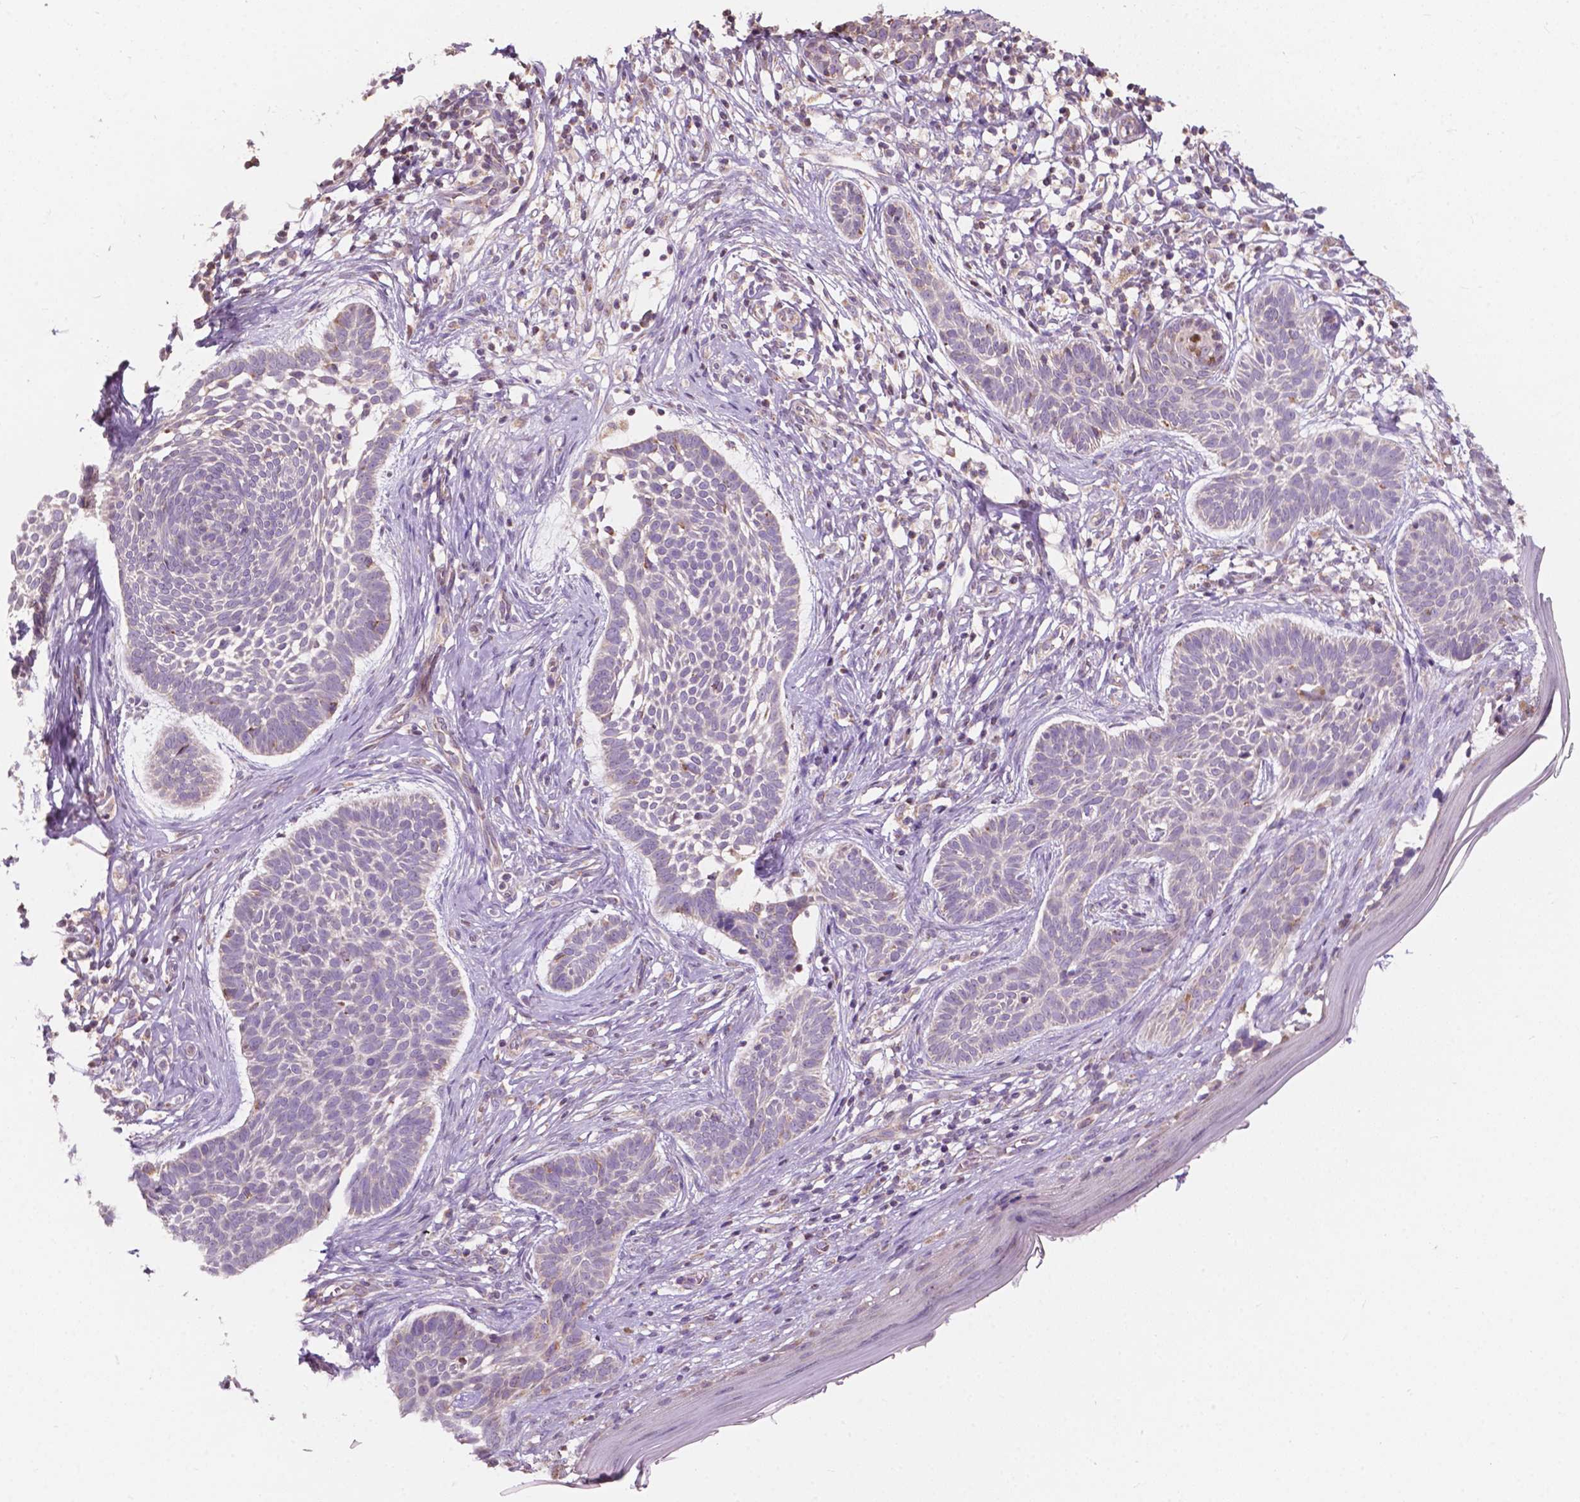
{"staining": {"intensity": "weak", "quantity": "<25%", "location": "cytoplasmic/membranous"}, "tissue": "skin cancer", "cell_type": "Tumor cells", "image_type": "cancer", "snomed": [{"axis": "morphology", "description": "Basal cell carcinoma"}, {"axis": "topography", "description": "Skin"}], "caption": "Immunohistochemistry (IHC) histopathology image of neoplastic tissue: human skin cancer stained with DAB displays no significant protein expression in tumor cells.", "gene": "NDUFA10", "patient": {"sex": "male", "age": 85}}